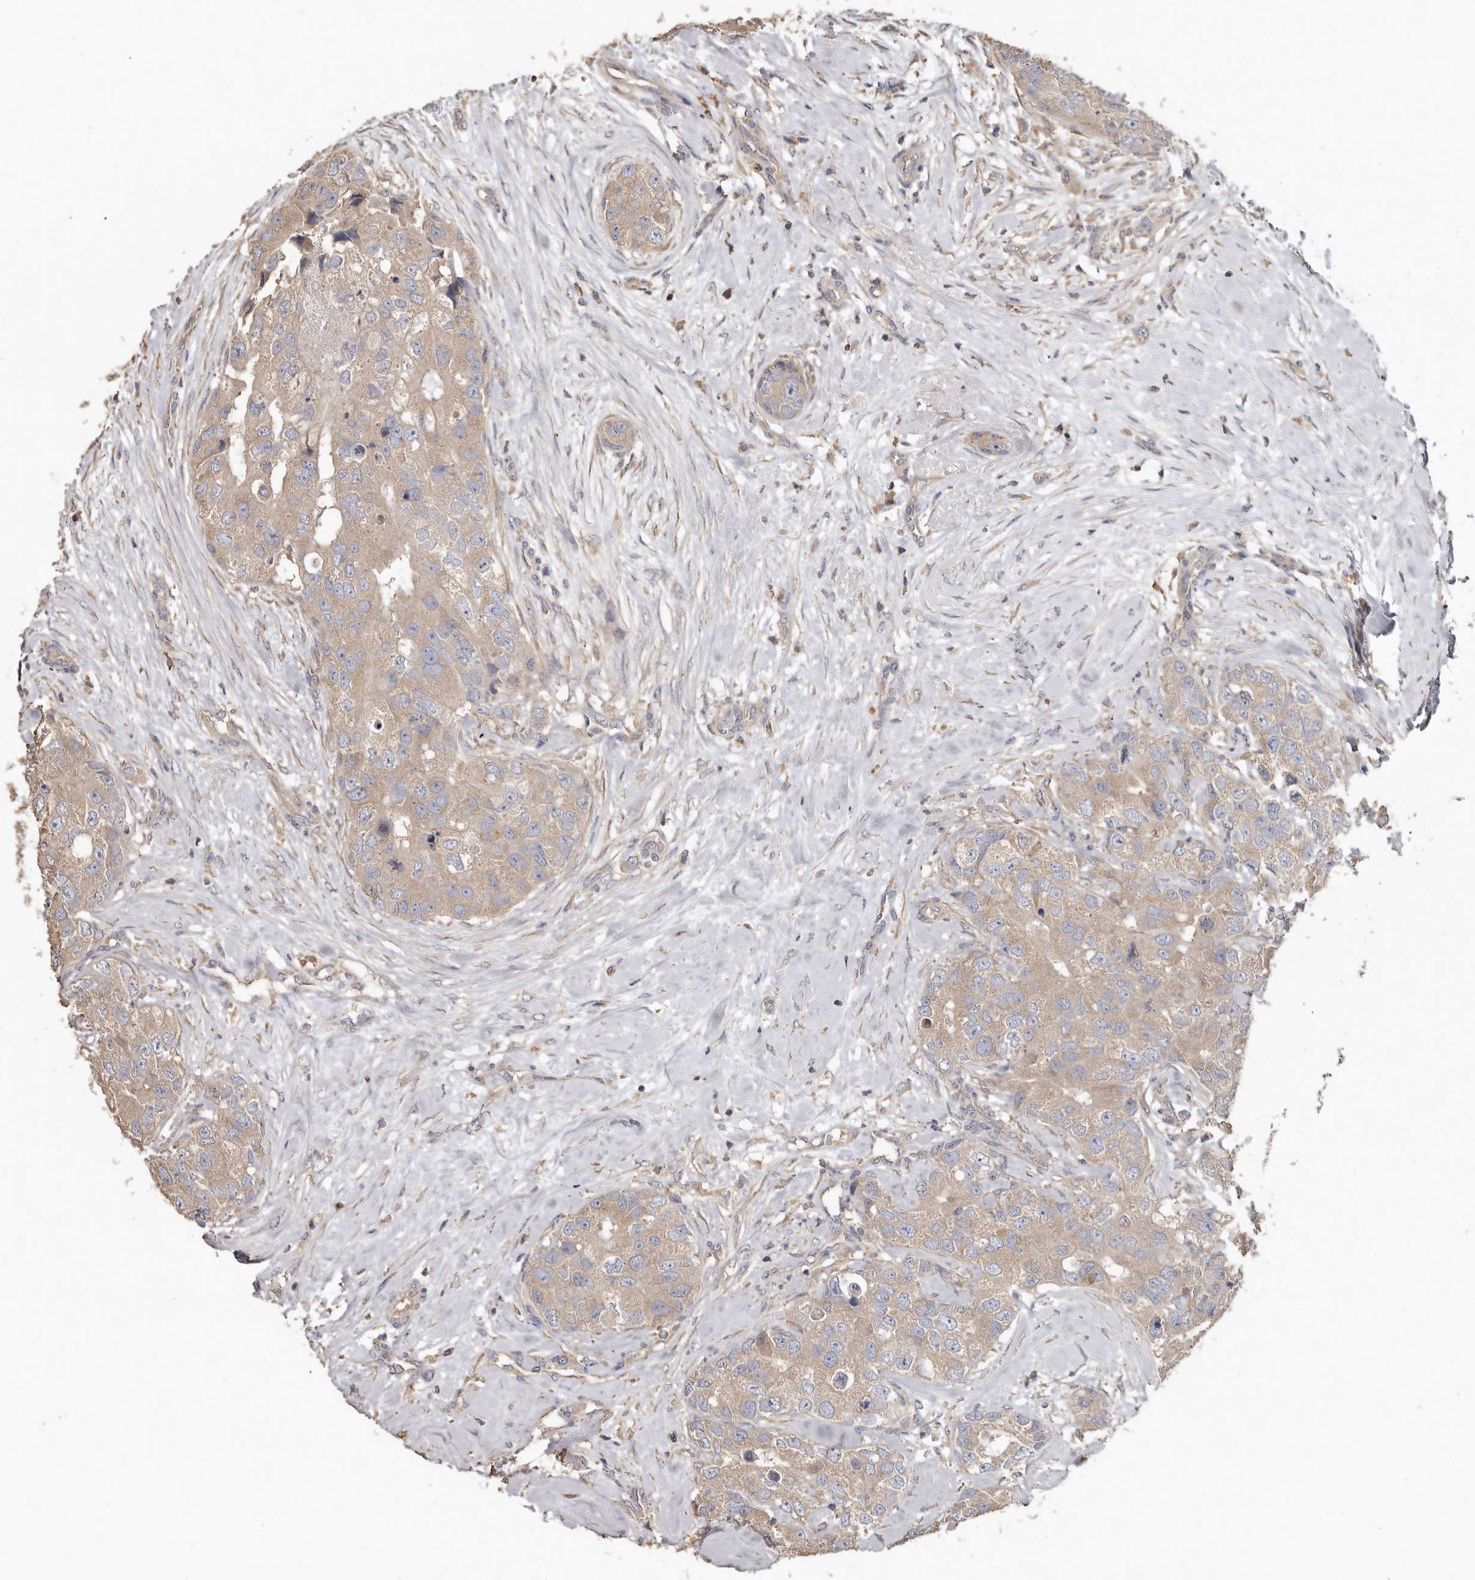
{"staining": {"intensity": "weak", "quantity": ">75%", "location": "cytoplasmic/membranous"}, "tissue": "breast cancer", "cell_type": "Tumor cells", "image_type": "cancer", "snomed": [{"axis": "morphology", "description": "Duct carcinoma"}, {"axis": "topography", "description": "Breast"}], "caption": "Breast invasive ductal carcinoma stained with a protein marker shows weak staining in tumor cells.", "gene": "FLCN", "patient": {"sex": "female", "age": 62}}